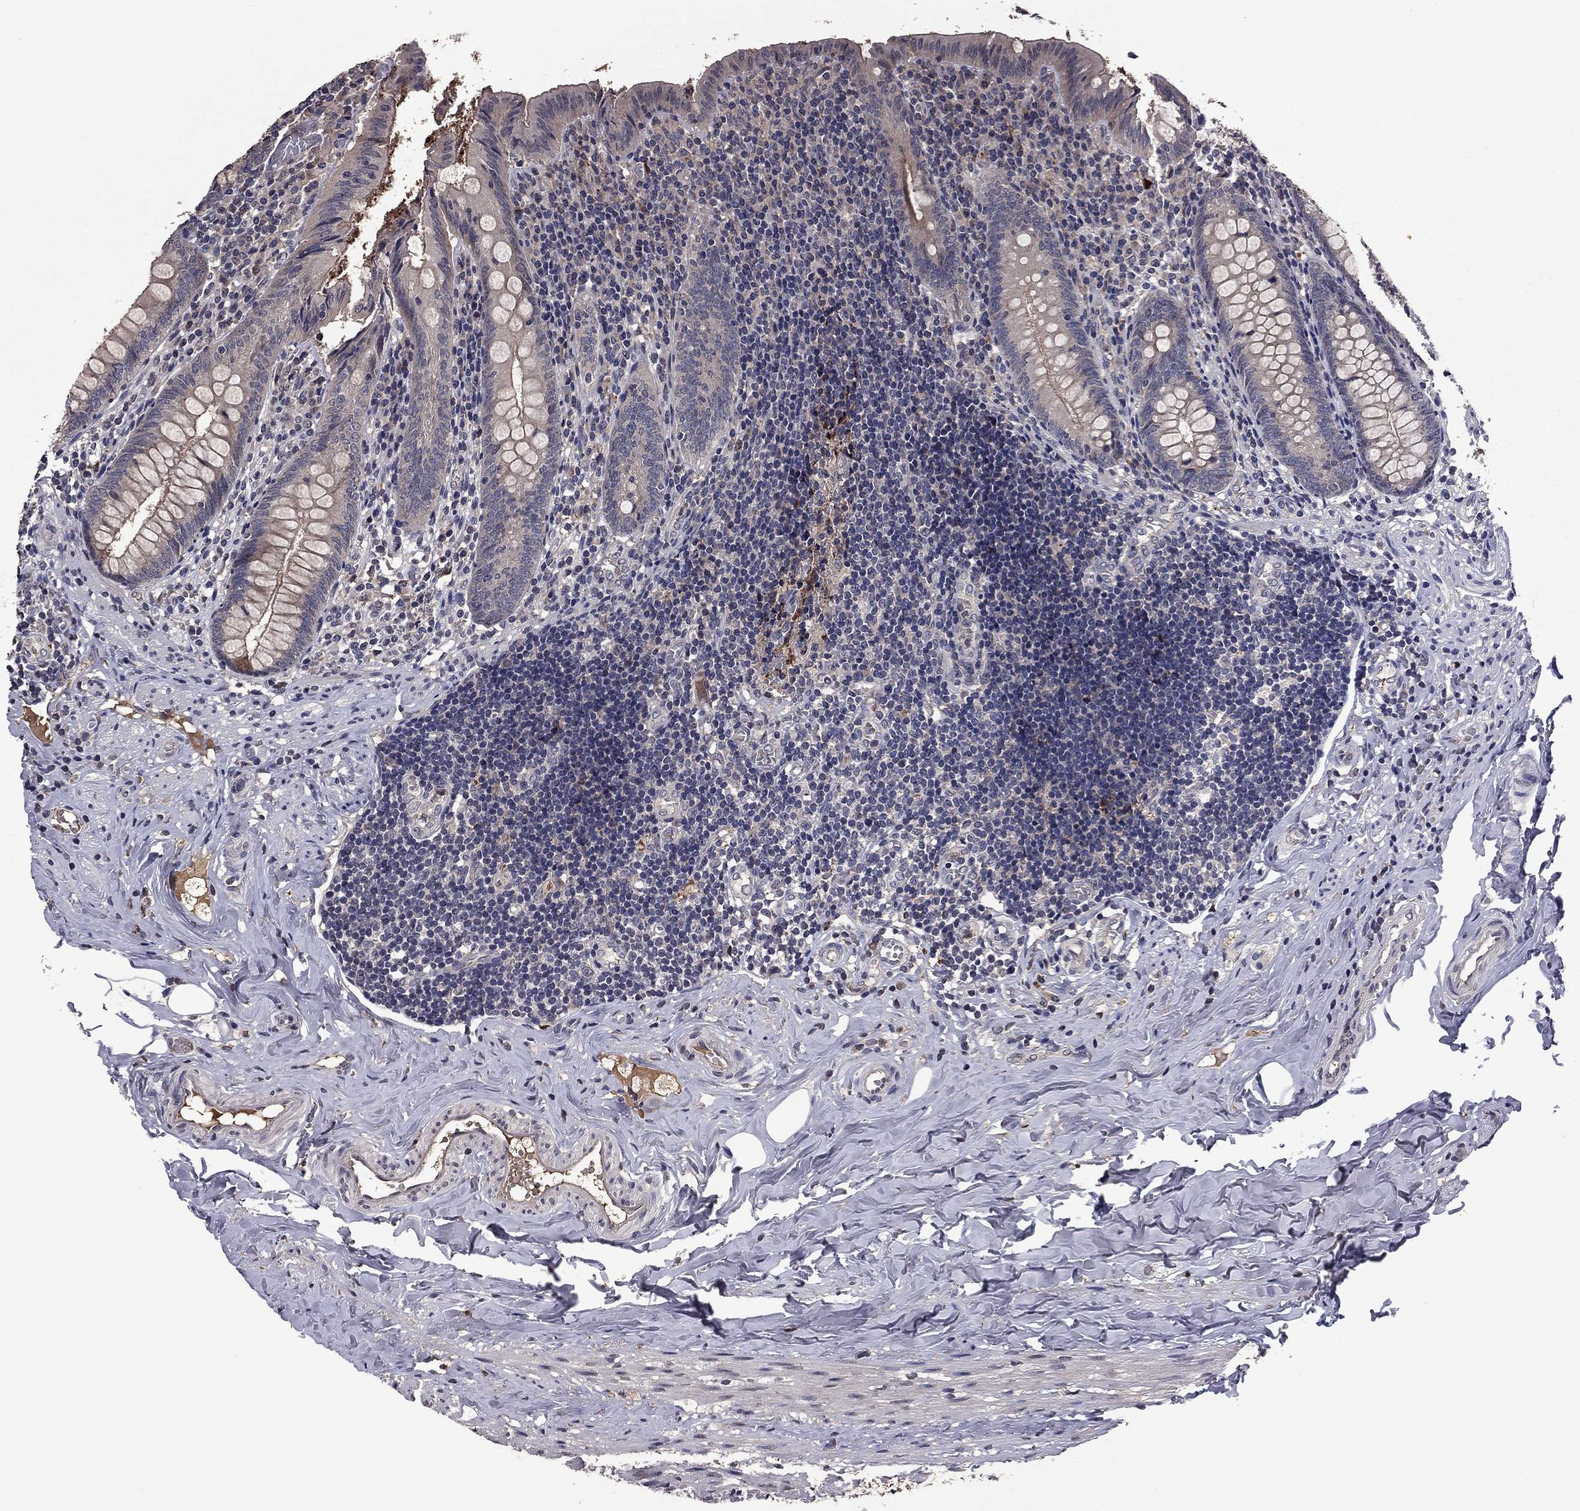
{"staining": {"intensity": "moderate", "quantity": "<25%", "location": "cytoplasmic/membranous"}, "tissue": "appendix", "cell_type": "Glandular cells", "image_type": "normal", "snomed": [{"axis": "morphology", "description": "Normal tissue, NOS"}, {"axis": "topography", "description": "Appendix"}], "caption": "Immunohistochemical staining of benign appendix exhibits low levels of moderate cytoplasmic/membranous positivity in approximately <25% of glandular cells. (DAB (3,3'-diaminobenzidine) = brown stain, brightfield microscopy at high magnification).", "gene": "PROS1", "patient": {"sex": "female", "age": 23}}